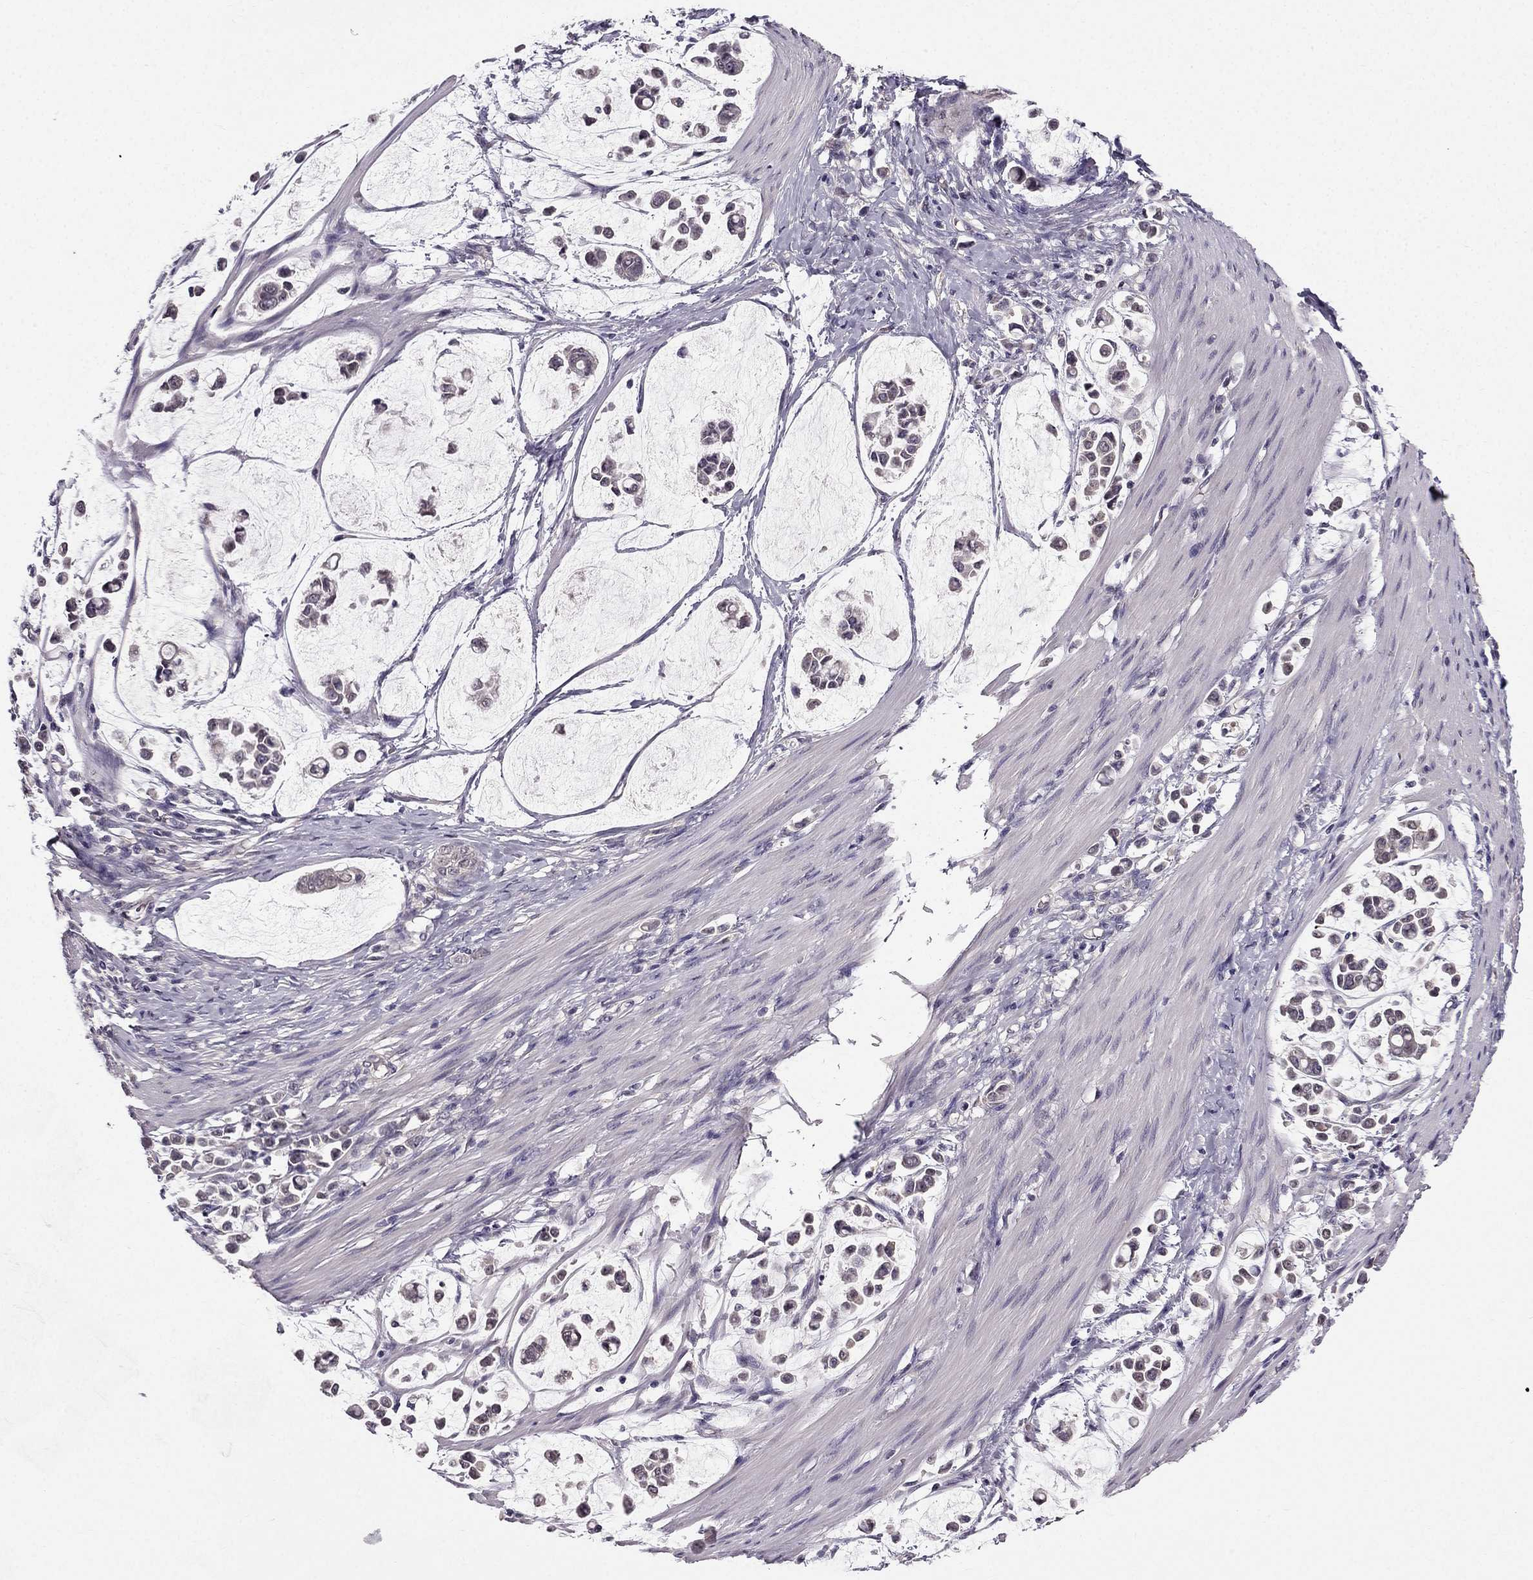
{"staining": {"intensity": "negative", "quantity": "none", "location": "none"}, "tissue": "stomach cancer", "cell_type": "Tumor cells", "image_type": "cancer", "snomed": [{"axis": "morphology", "description": "Adenocarcinoma, NOS"}, {"axis": "topography", "description": "Stomach"}], "caption": "The micrograph exhibits no significant positivity in tumor cells of stomach adenocarcinoma.", "gene": "TSPYL5", "patient": {"sex": "male", "age": 82}}